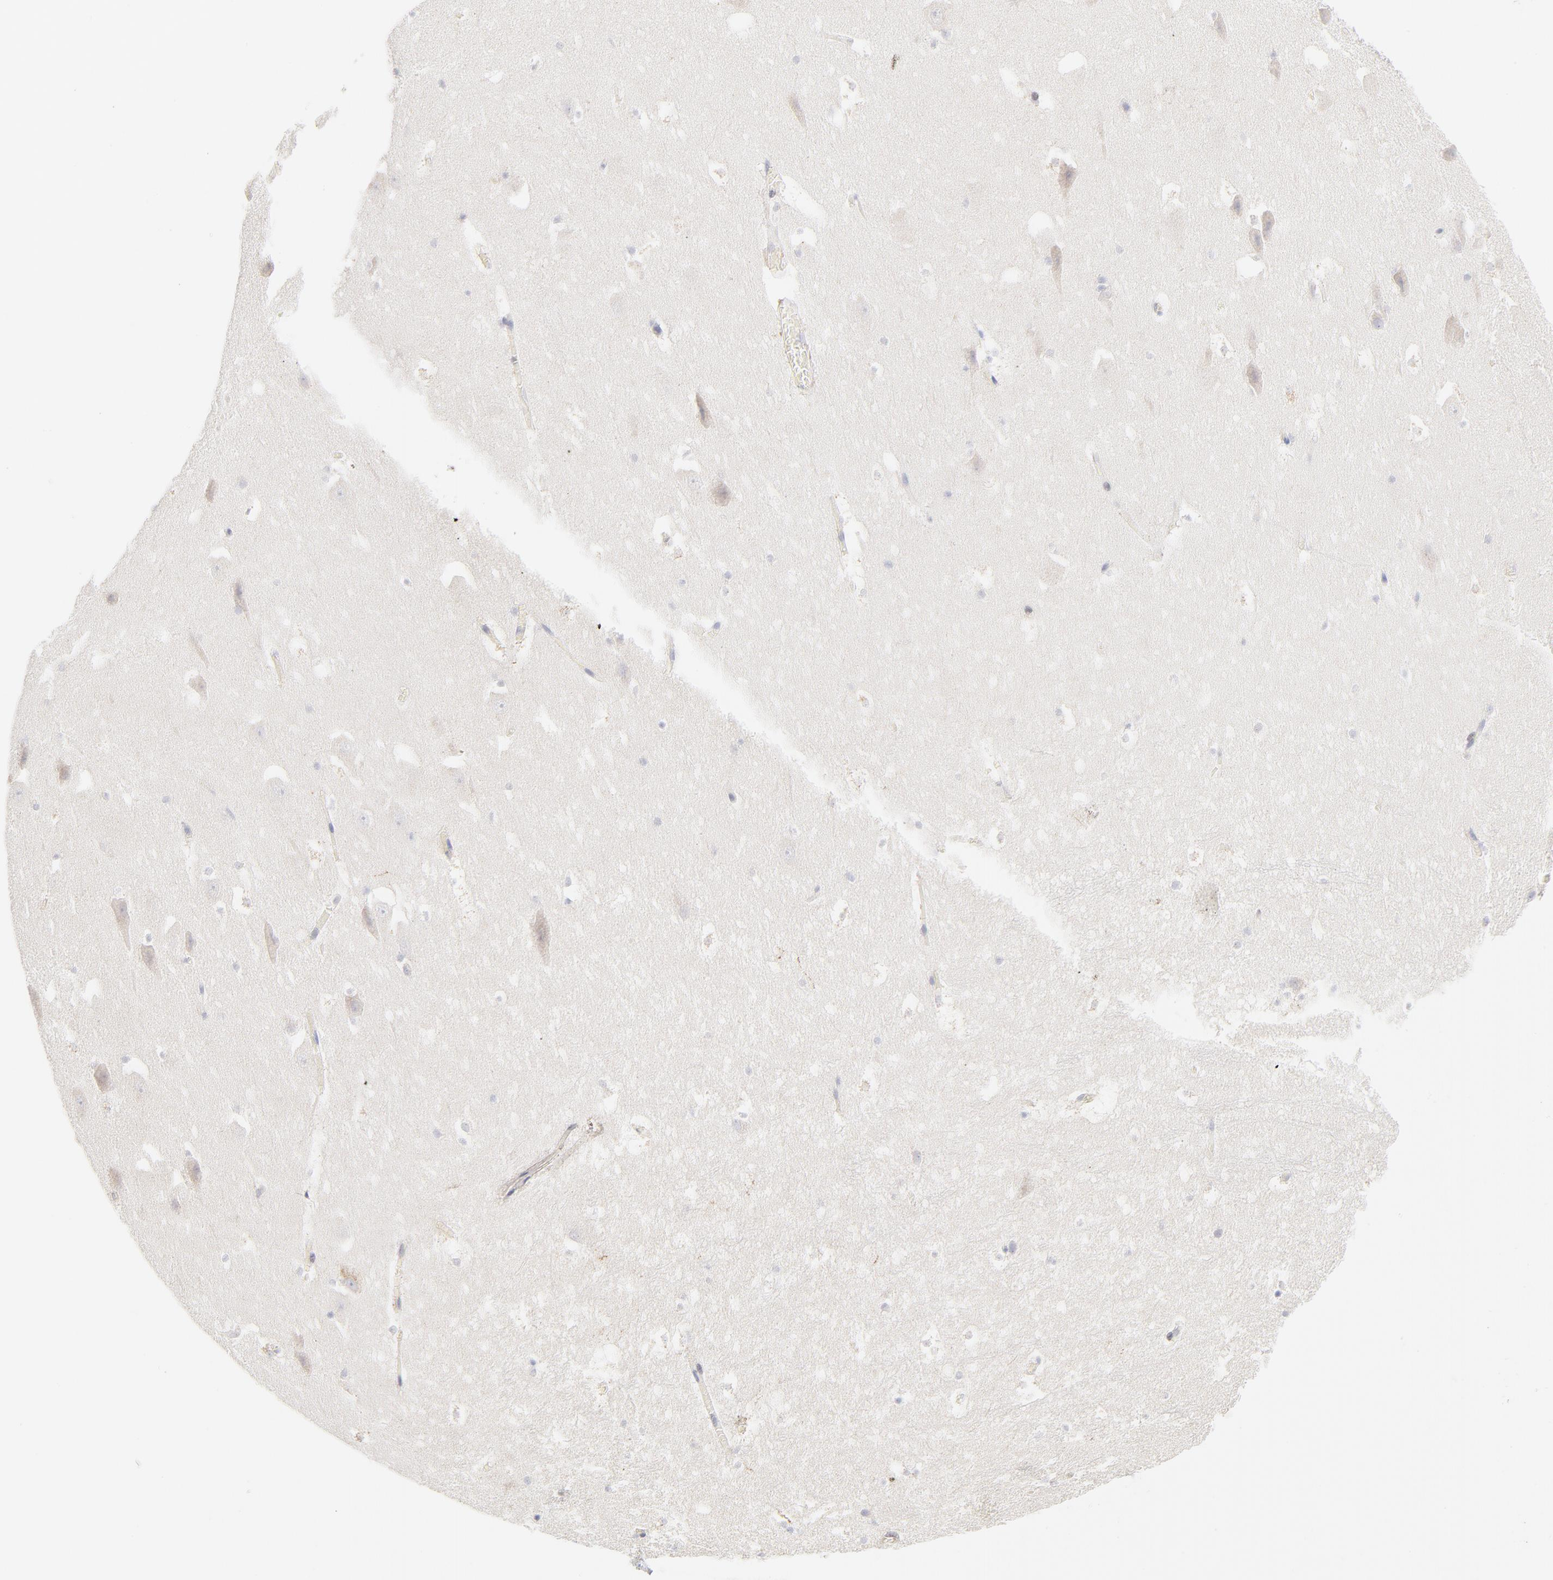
{"staining": {"intensity": "negative", "quantity": "none", "location": "none"}, "tissue": "hippocampus", "cell_type": "Glial cells", "image_type": "normal", "snomed": [{"axis": "morphology", "description": "Normal tissue, NOS"}, {"axis": "topography", "description": "Hippocampus"}], "caption": "Immunohistochemical staining of benign human hippocampus demonstrates no significant expression in glial cells. (DAB immunohistochemistry visualized using brightfield microscopy, high magnification).", "gene": "NPNT", "patient": {"sex": "male", "age": 45}}